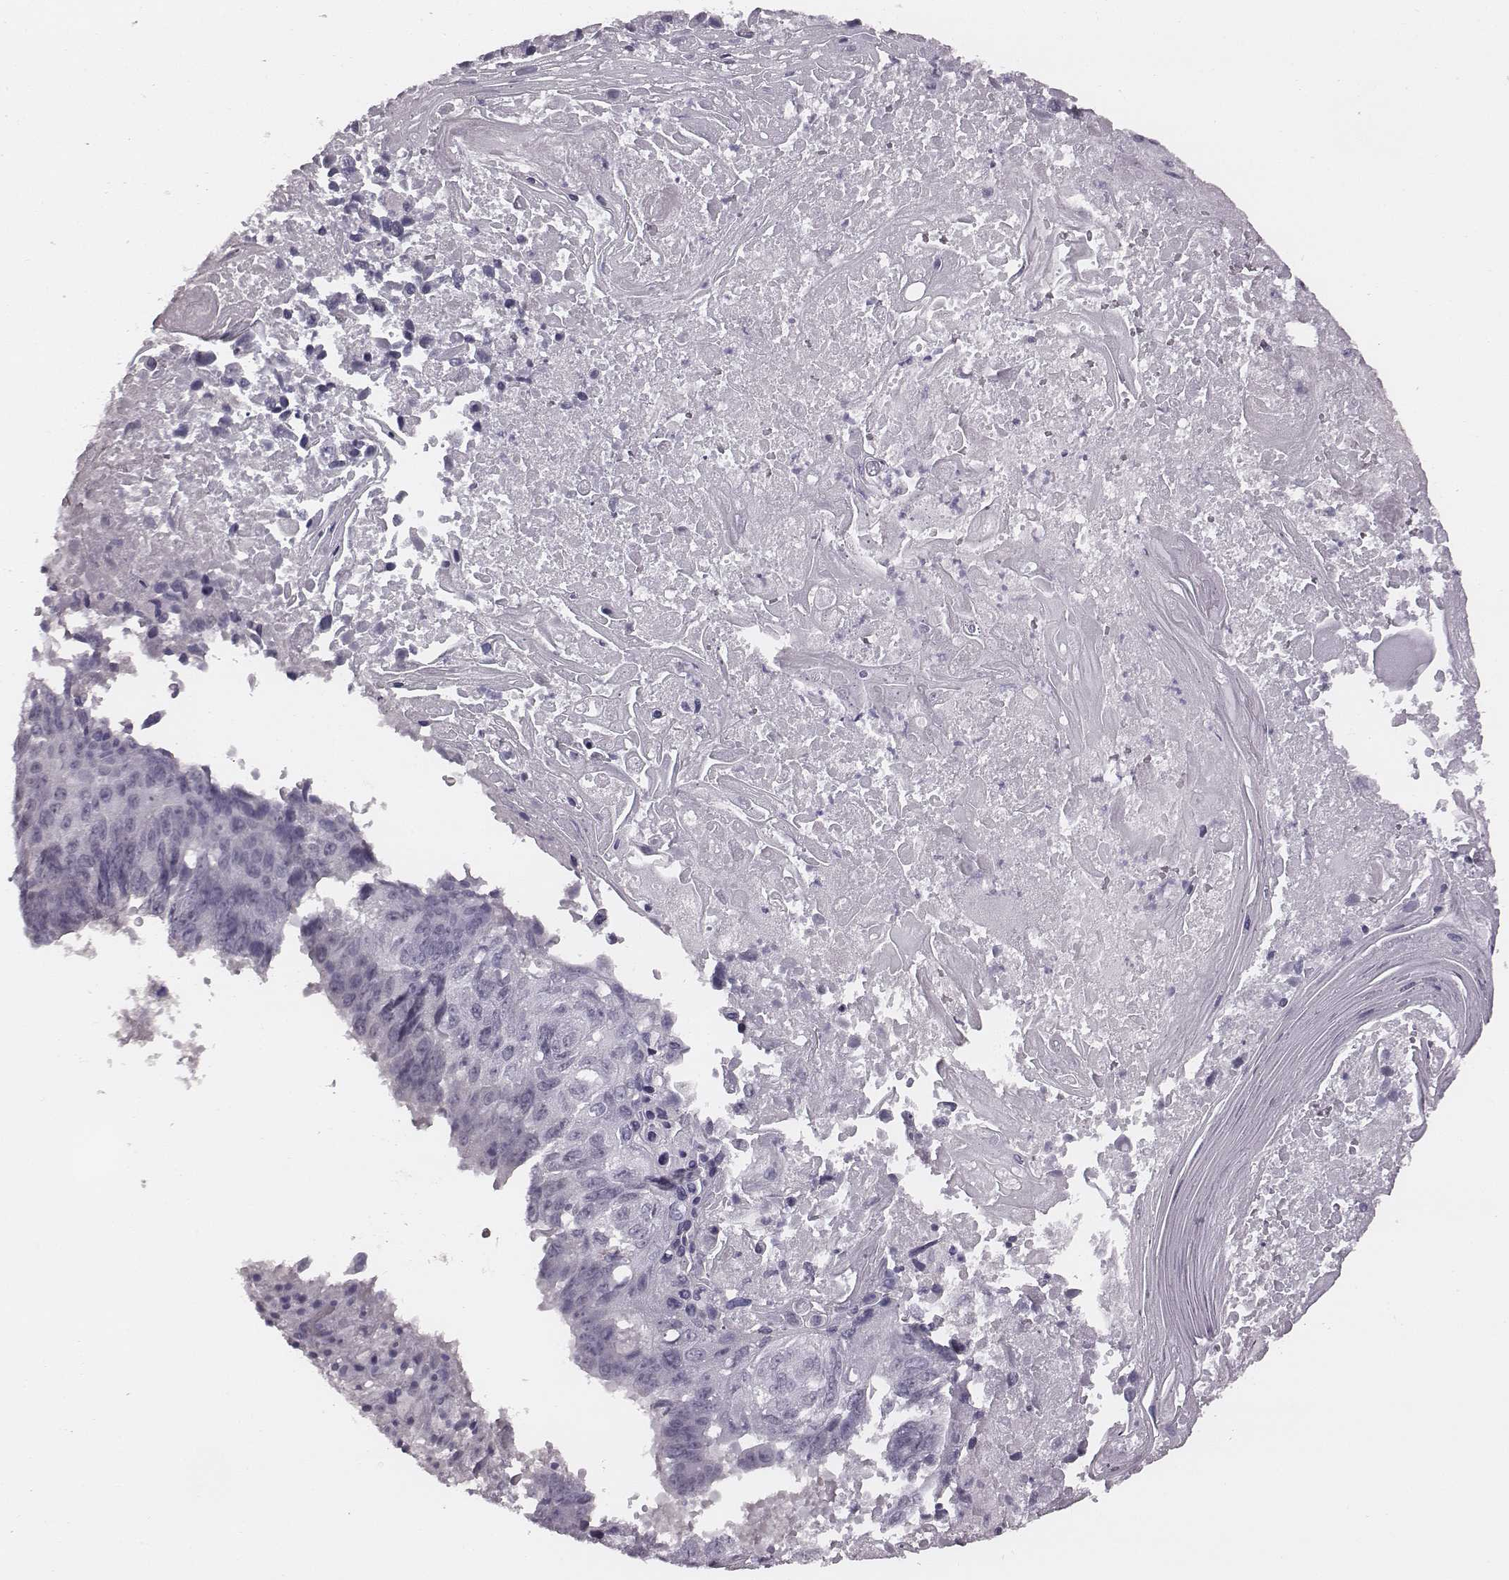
{"staining": {"intensity": "negative", "quantity": "none", "location": "none"}, "tissue": "lung cancer", "cell_type": "Tumor cells", "image_type": "cancer", "snomed": [{"axis": "morphology", "description": "Squamous cell carcinoma, NOS"}, {"axis": "topography", "description": "Lung"}], "caption": "IHC image of neoplastic tissue: human lung cancer (squamous cell carcinoma) stained with DAB (3,3'-diaminobenzidine) exhibits no significant protein expression in tumor cells.", "gene": "PDE8B", "patient": {"sex": "male", "age": 73}}